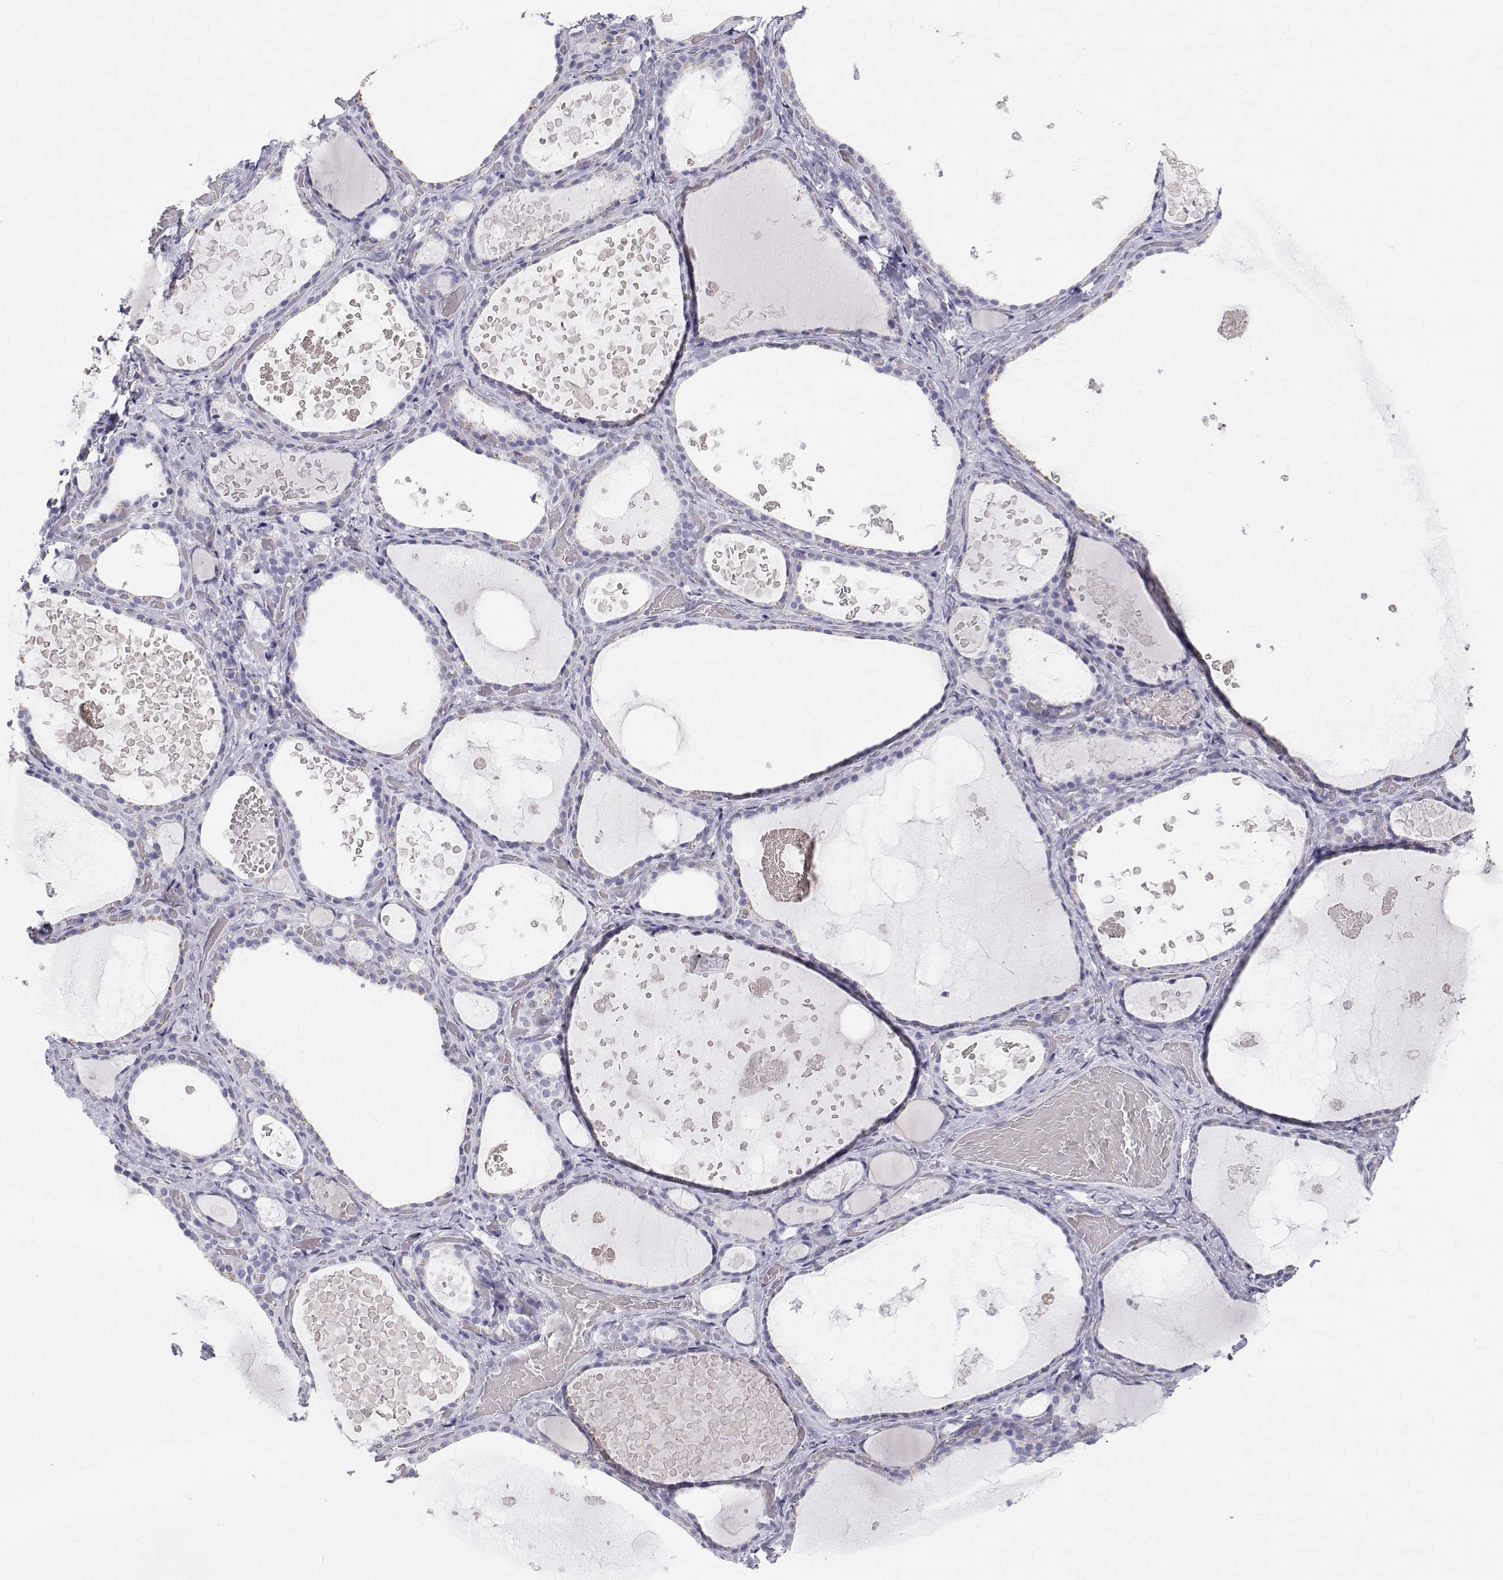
{"staining": {"intensity": "negative", "quantity": "none", "location": "none"}, "tissue": "thyroid gland", "cell_type": "Glandular cells", "image_type": "normal", "snomed": [{"axis": "morphology", "description": "Normal tissue, NOS"}, {"axis": "topography", "description": "Thyroid gland"}], "caption": "Immunohistochemistry (IHC) of normal human thyroid gland reveals no expression in glandular cells. Brightfield microscopy of IHC stained with DAB (brown) and hematoxylin (blue), captured at high magnification.", "gene": "SFTPB", "patient": {"sex": "female", "age": 56}}